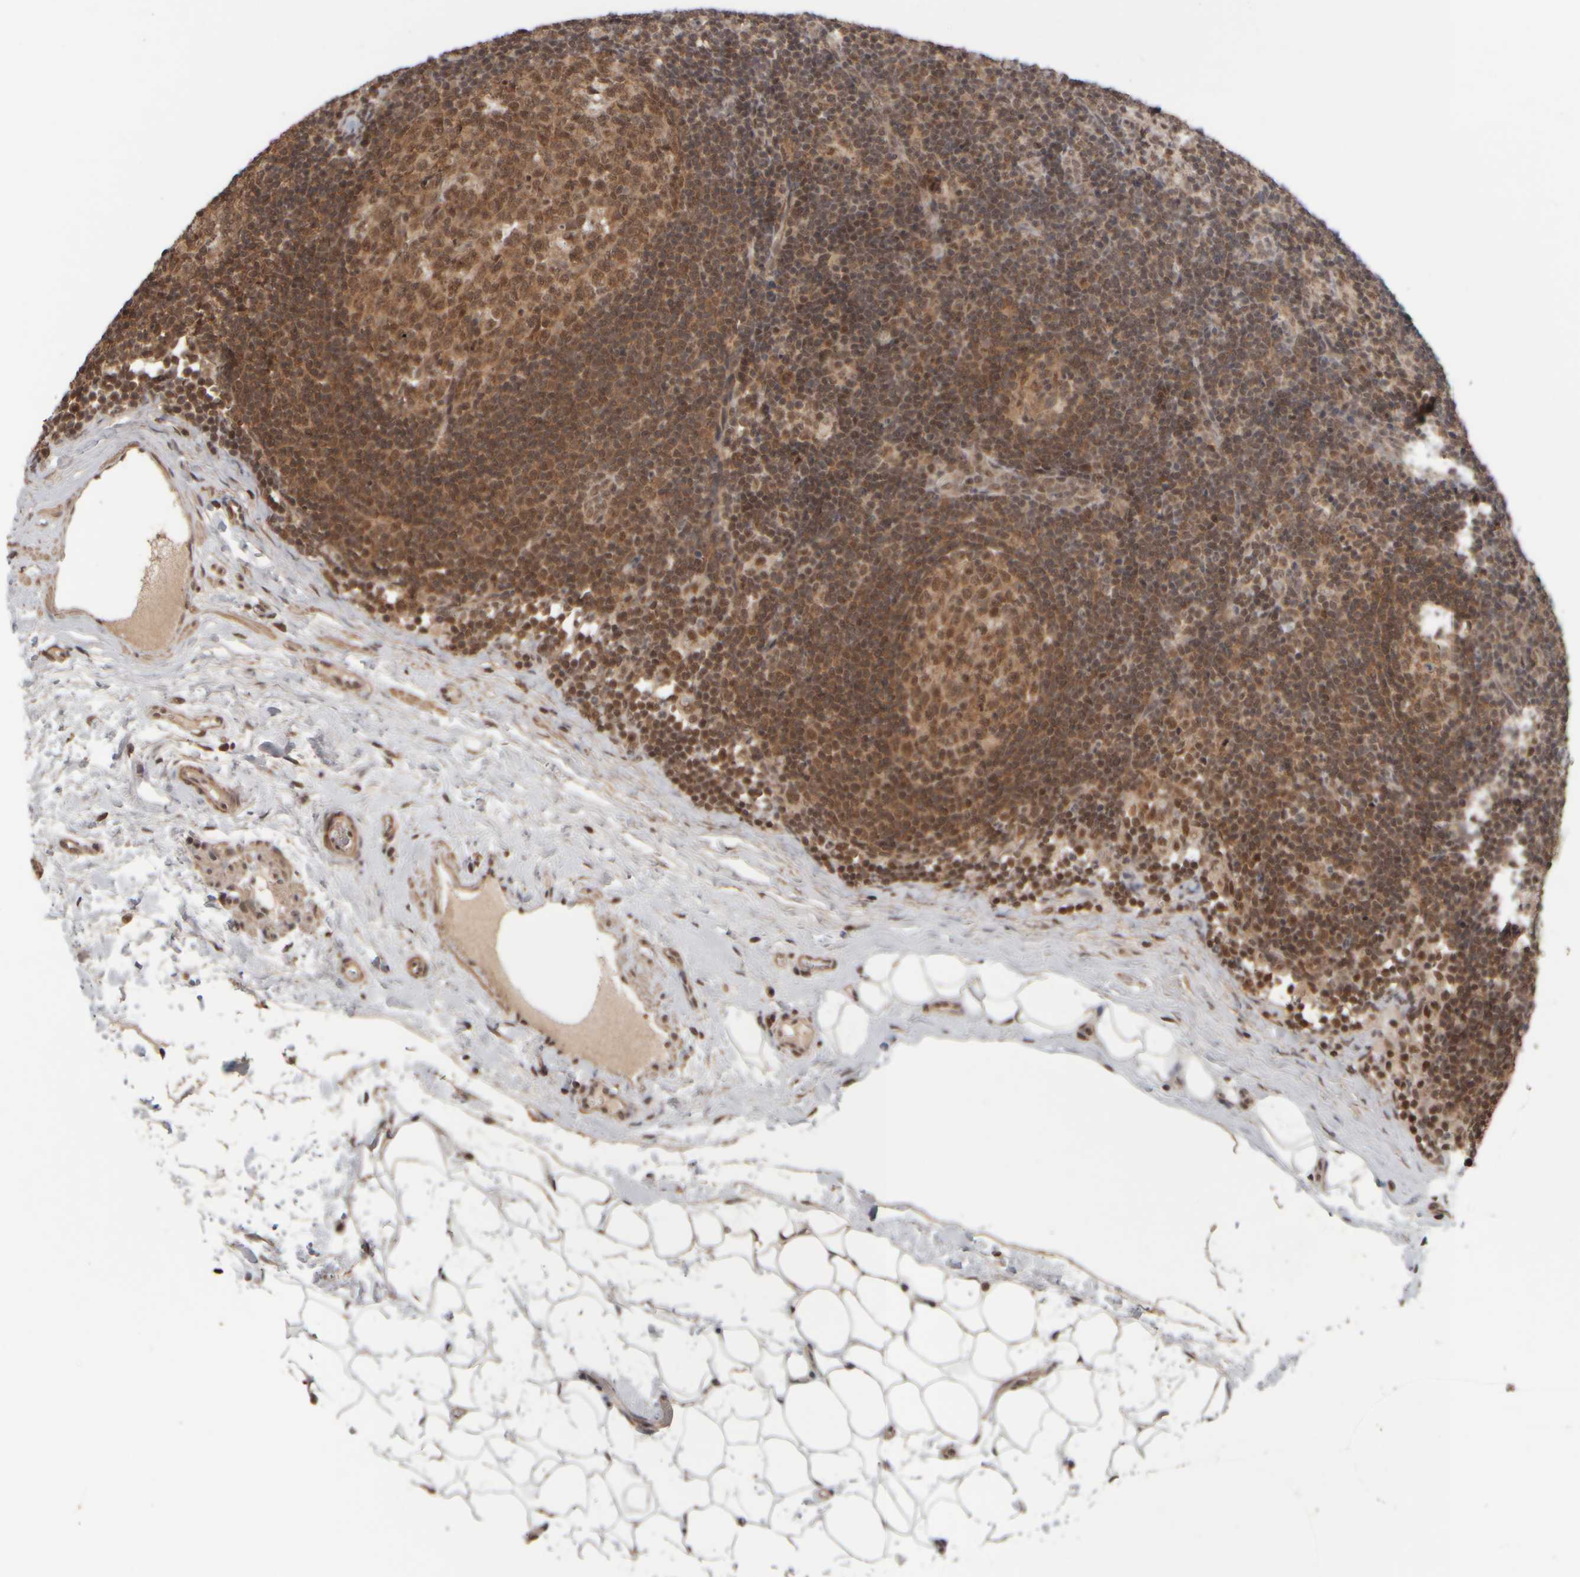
{"staining": {"intensity": "moderate", "quantity": ">75%", "location": "cytoplasmic/membranous,nuclear"}, "tissue": "lymph node", "cell_type": "Germinal center cells", "image_type": "normal", "snomed": [{"axis": "morphology", "description": "Normal tissue, NOS"}, {"axis": "topography", "description": "Lymph node"}], "caption": "Lymph node stained with immunohistochemistry (IHC) demonstrates moderate cytoplasmic/membranous,nuclear positivity in about >75% of germinal center cells.", "gene": "SYNRG", "patient": {"sex": "female", "age": 22}}